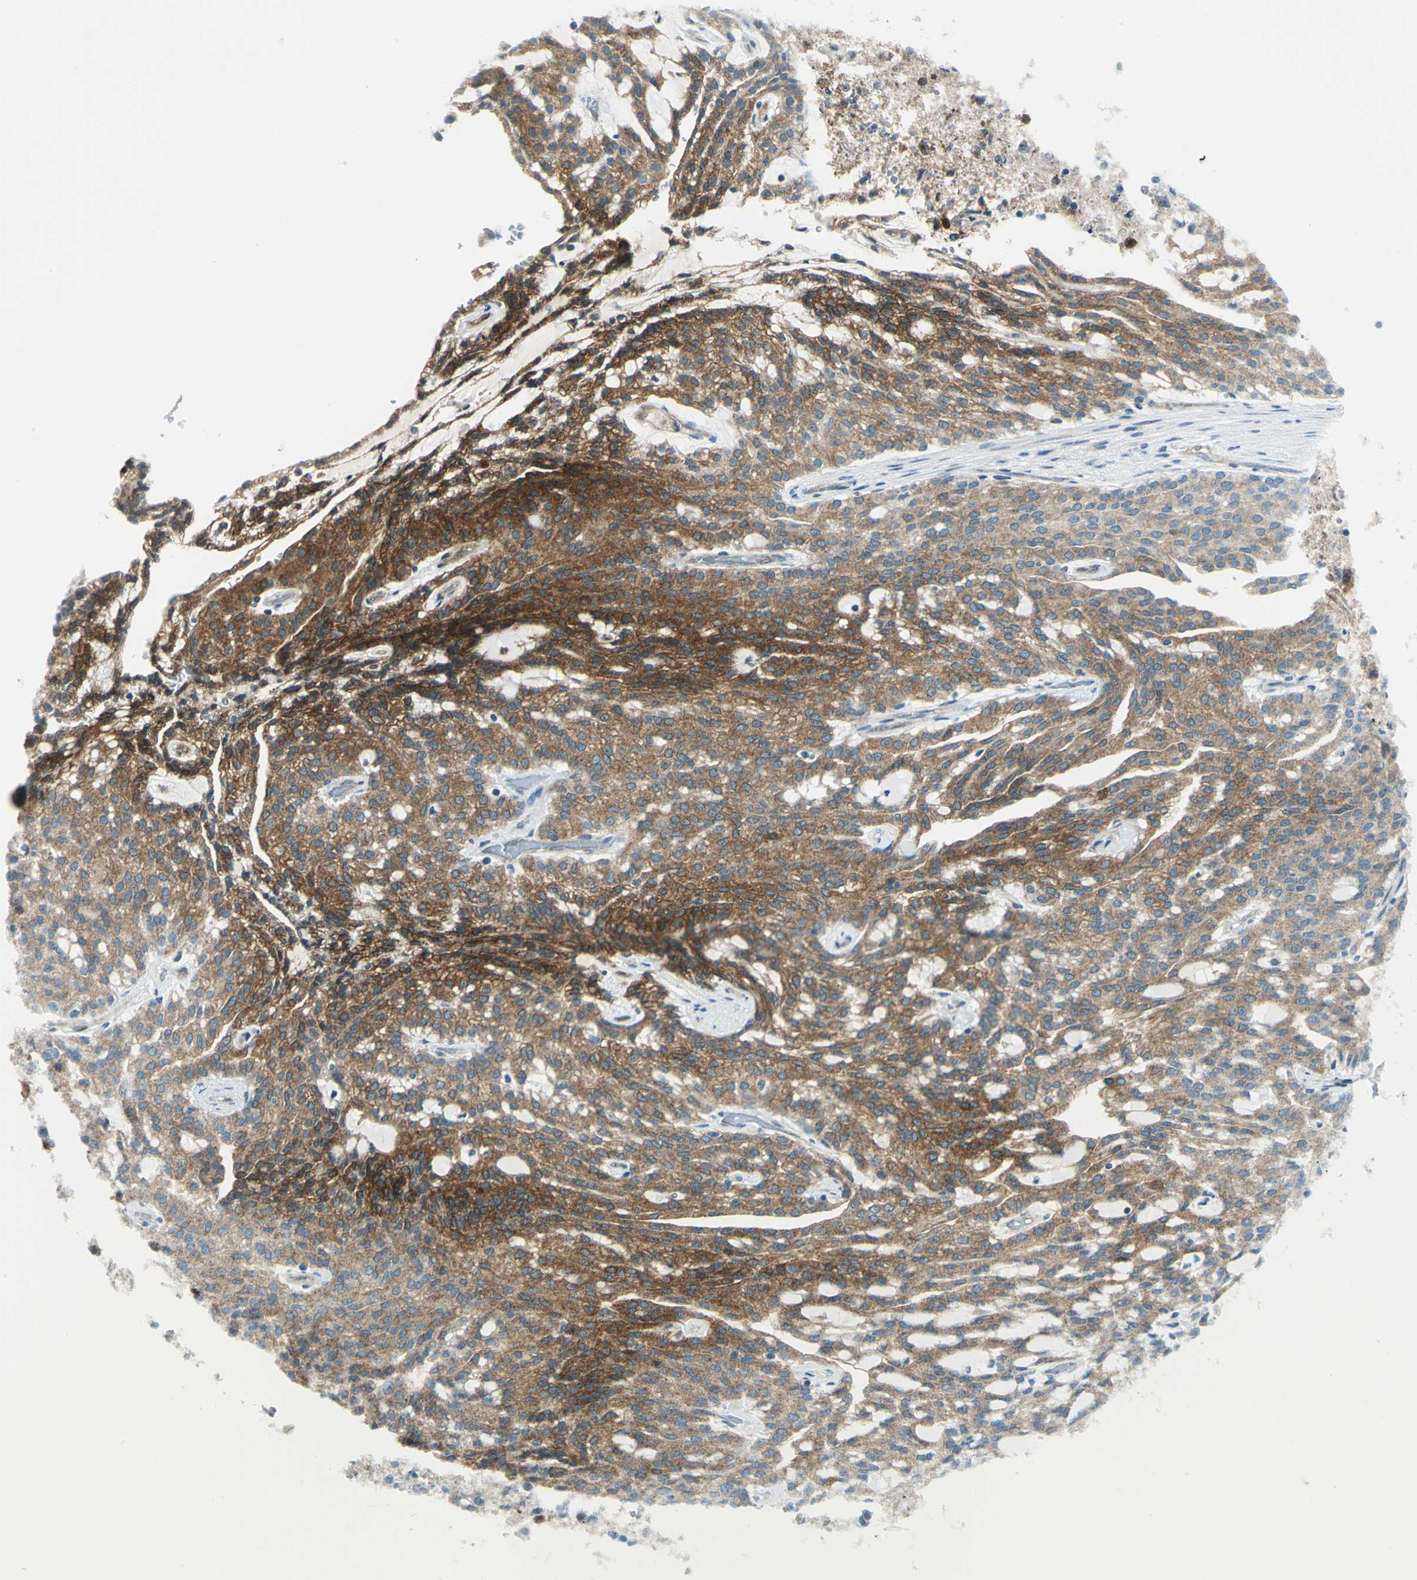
{"staining": {"intensity": "strong", "quantity": ">75%", "location": "cytoplasmic/membranous"}, "tissue": "renal cancer", "cell_type": "Tumor cells", "image_type": "cancer", "snomed": [{"axis": "morphology", "description": "Adenocarcinoma, NOS"}, {"axis": "topography", "description": "Kidney"}], "caption": "Adenocarcinoma (renal) stained with DAB (3,3'-diaminobenzidine) immunohistochemistry exhibits high levels of strong cytoplasmic/membranous staining in about >75% of tumor cells.", "gene": "ALDOA", "patient": {"sex": "male", "age": 63}}